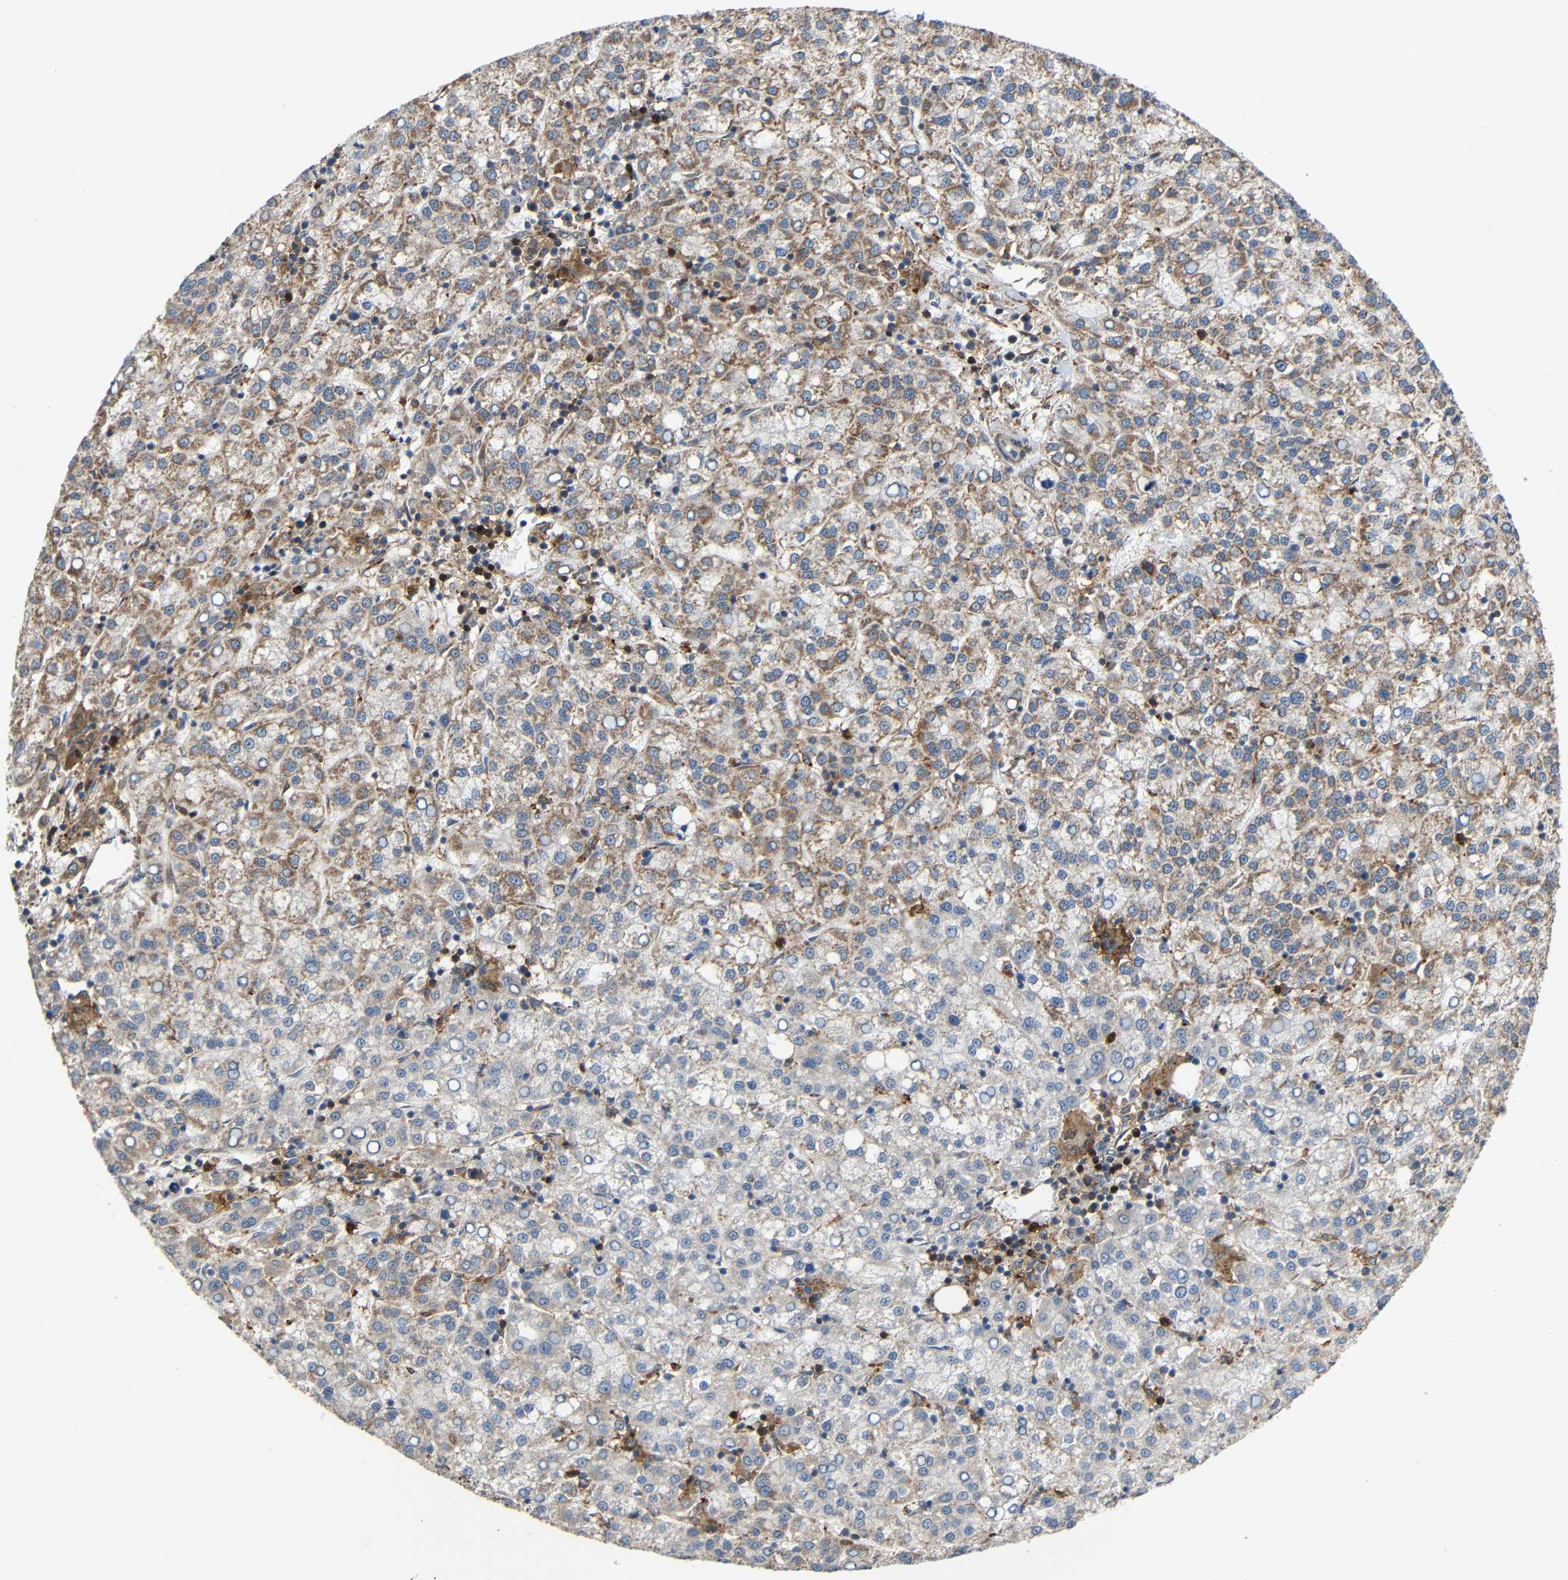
{"staining": {"intensity": "moderate", "quantity": "25%-75%", "location": "cytoplasmic/membranous"}, "tissue": "liver cancer", "cell_type": "Tumor cells", "image_type": "cancer", "snomed": [{"axis": "morphology", "description": "Carcinoma, Hepatocellular, NOS"}, {"axis": "topography", "description": "Liver"}], "caption": "IHC (DAB) staining of liver cancer (hepatocellular carcinoma) displays moderate cytoplasmic/membranous protein staining in approximately 25%-75% of tumor cells. The staining was performed using DAB to visualize the protein expression in brown, while the nuclei were stained in blue with hematoxylin (Magnification: 20x).", "gene": "C1GALT1", "patient": {"sex": "female", "age": 58}}